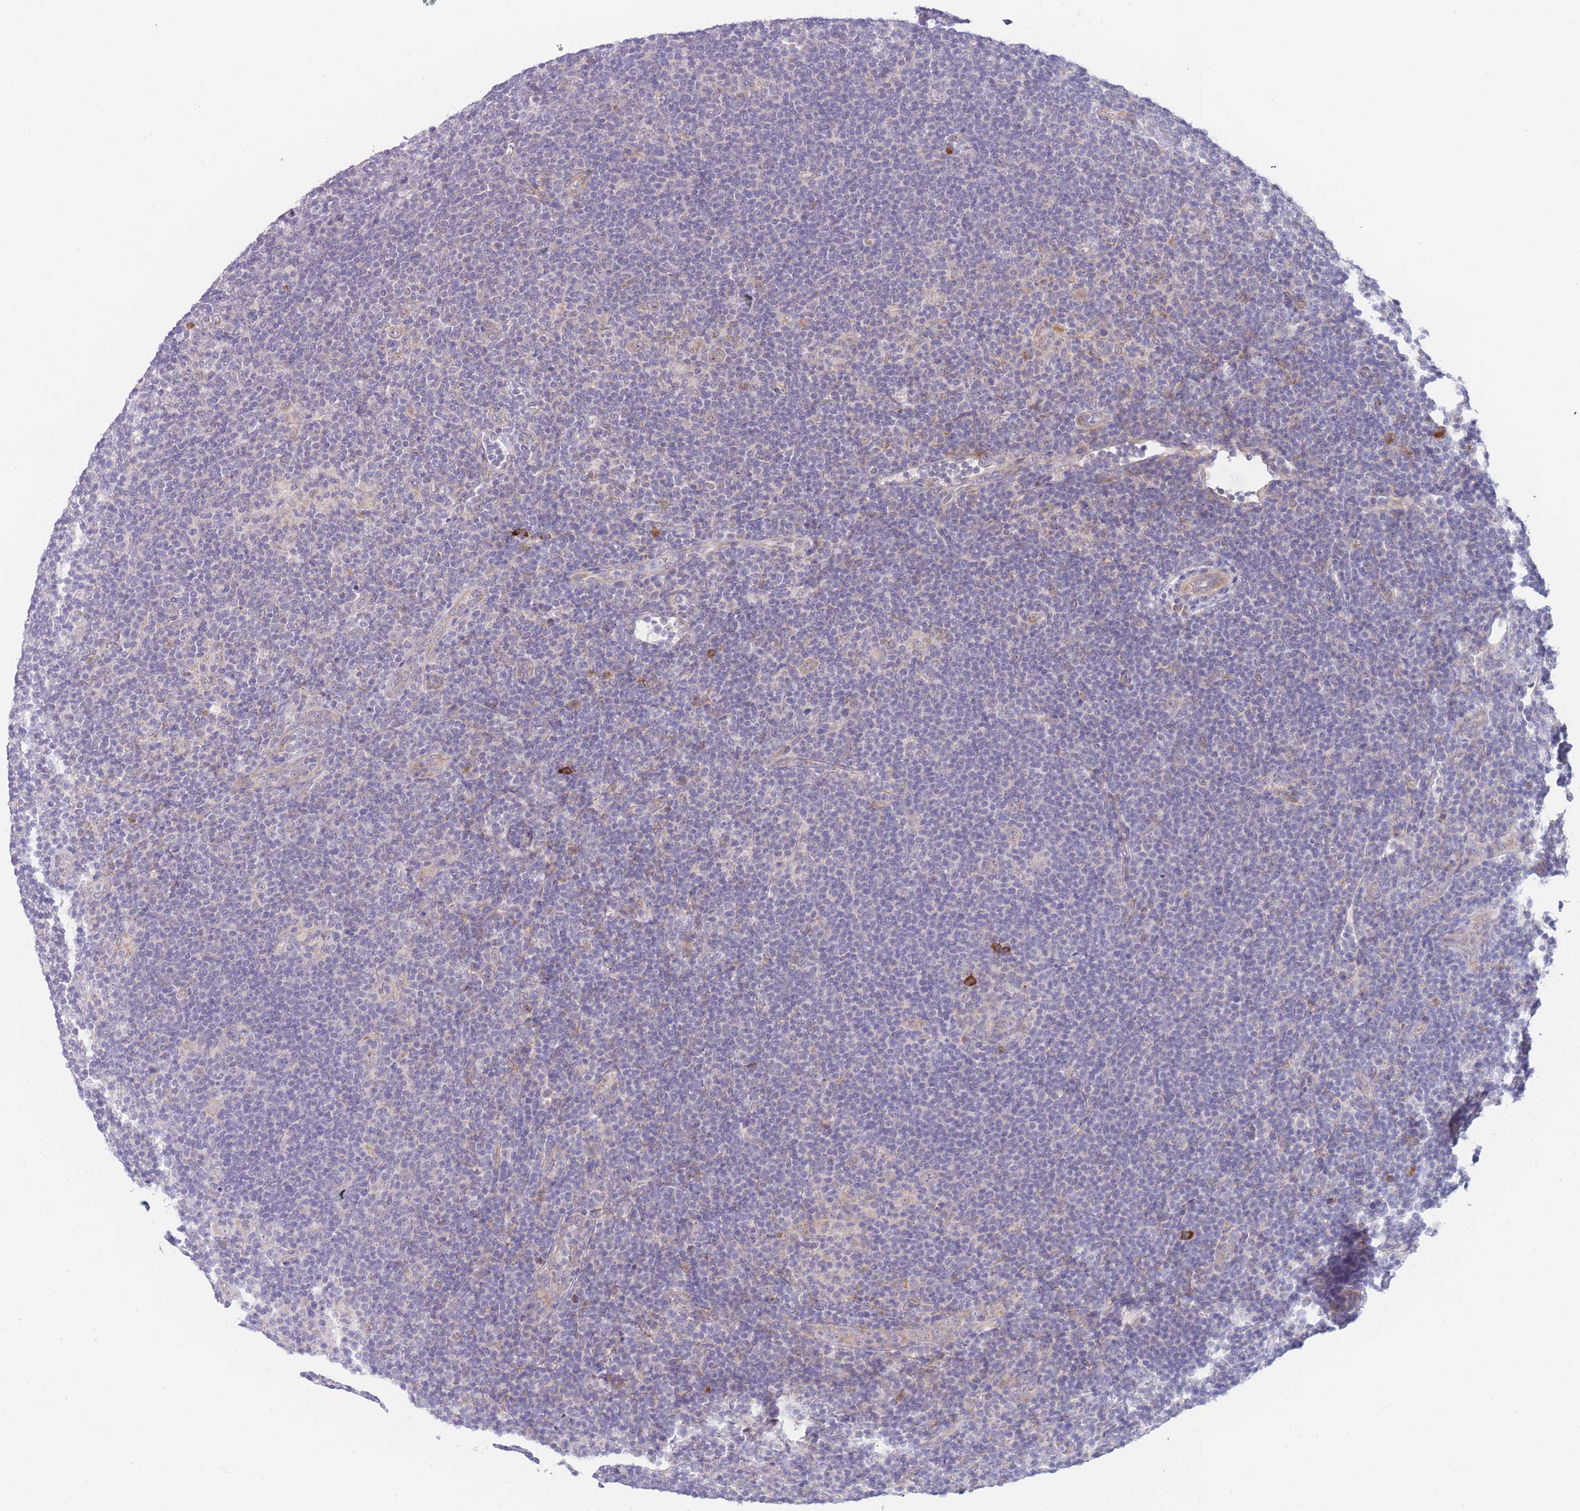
{"staining": {"intensity": "negative", "quantity": "none", "location": "none"}, "tissue": "lymphoma", "cell_type": "Tumor cells", "image_type": "cancer", "snomed": [{"axis": "morphology", "description": "Hodgkin's disease, NOS"}, {"axis": "topography", "description": "Lymph node"}], "caption": "An IHC micrograph of lymphoma is shown. There is no staining in tumor cells of lymphoma.", "gene": "ZNF510", "patient": {"sex": "female", "age": 57}}